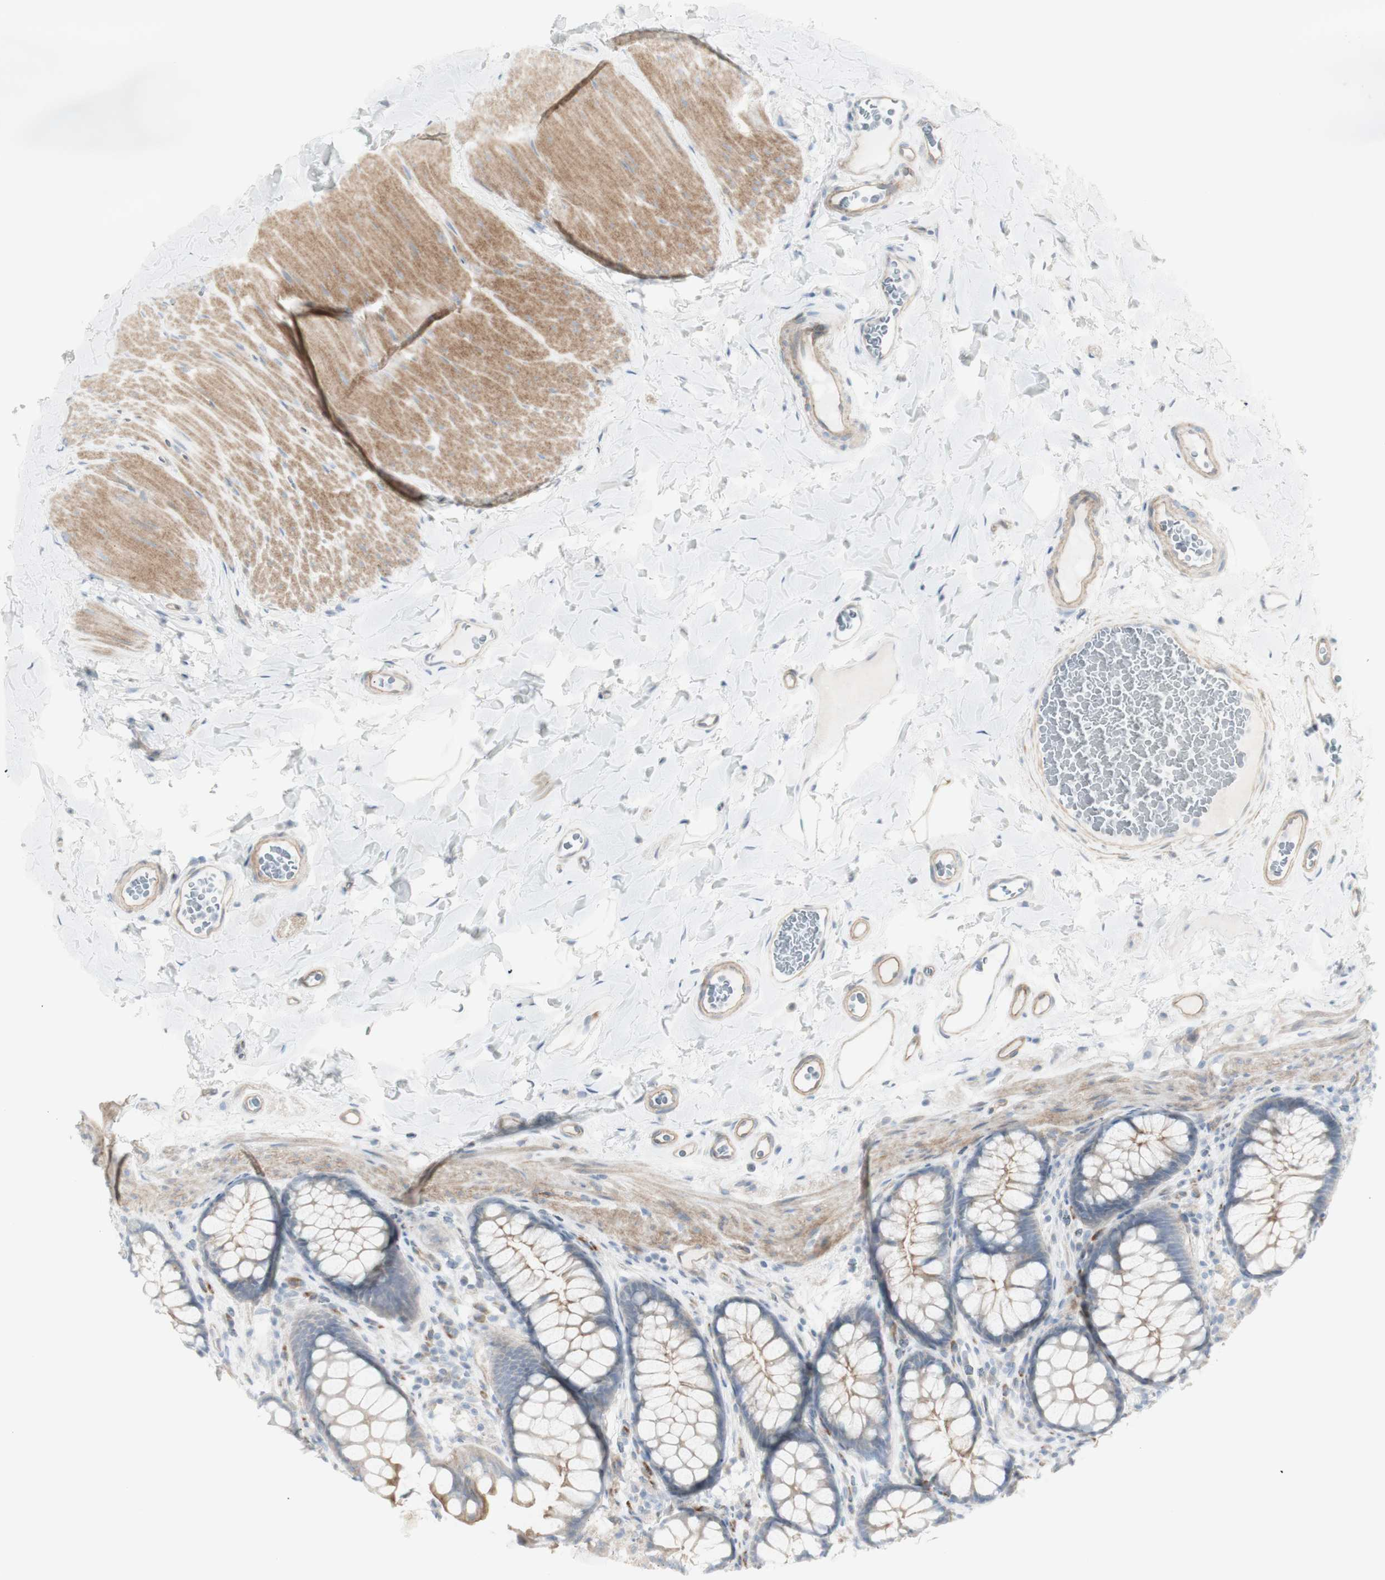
{"staining": {"intensity": "weak", "quantity": "25%-75%", "location": "cytoplasmic/membranous"}, "tissue": "colon", "cell_type": "Endothelial cells", "image_type": "normal", "snomed": [{"axis": "morphology", "description": "Normal tissue, NOS"}, {"axis": "topography", "description": "Colon"}], "caption": "Endothelial cells display low levels of weak cytoplasmic/membranous staining in approximately 25%-75% of cells in benign human colon.", "gene": "NDST4", "patient": {"sex": "female", "age": 55}}